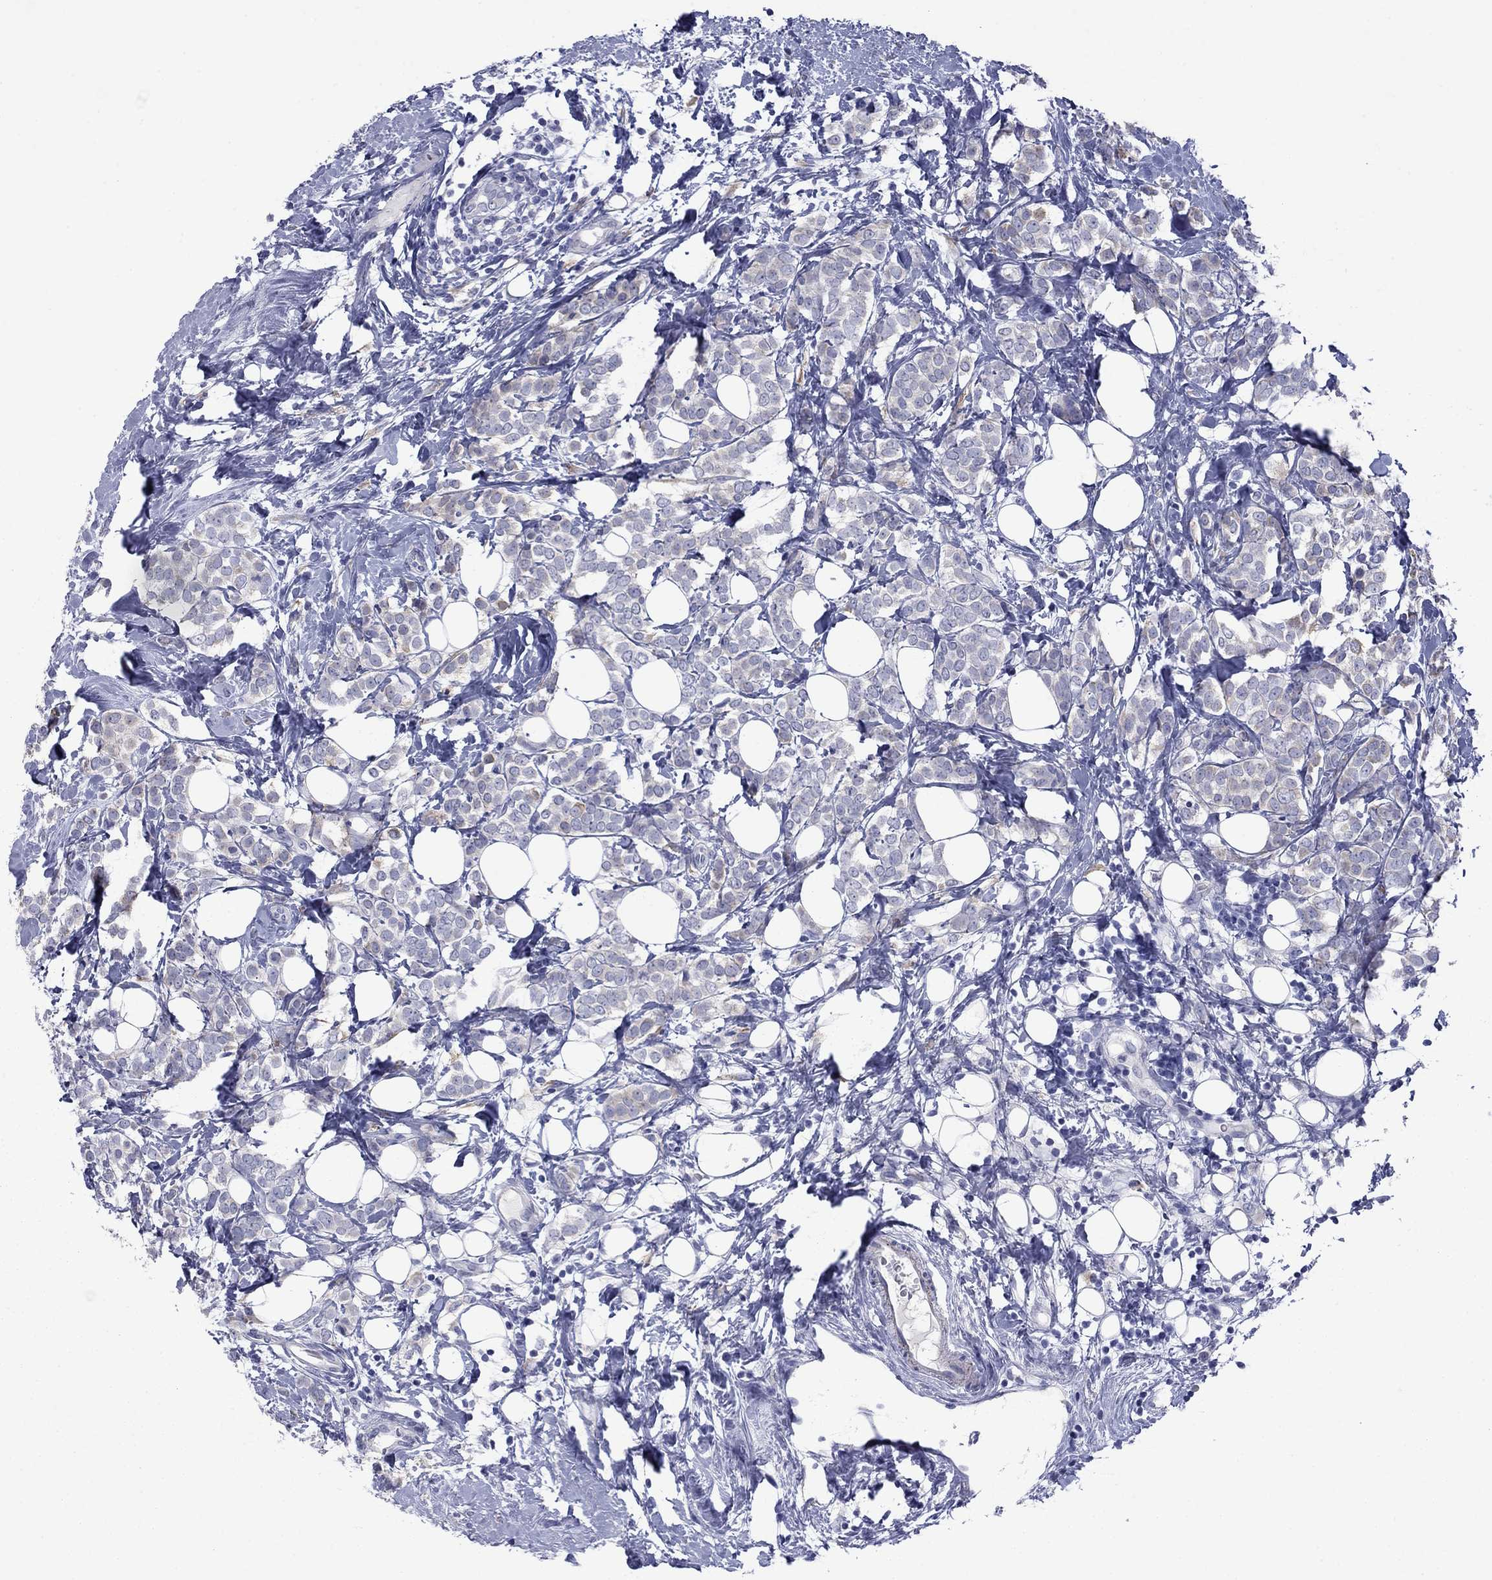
{"staining": {"intensity": "weak", "quantity": "<25%", "location": "cytoplasmic/membranous"}, "tissue": "breast cancer", "cell_type": "Tumor cells", "image_type": "cancer", "snomed": [{"axis": "morphology", "description": "Lobular carcinoma"}, {"axis": "topography", "description": "Breast"}], "caption": "IHC micrograph of neoplastic tissue: lobular carcinoma (breast) stained with DAB displays no significant protein staining in tumor cells. (DAB (3,3'-diaminobenzidine) immunohistochemistry (IHC), high magnification).", "gene": "TMPRSS11A", "patient": {"sex": "female", "age": 49}}